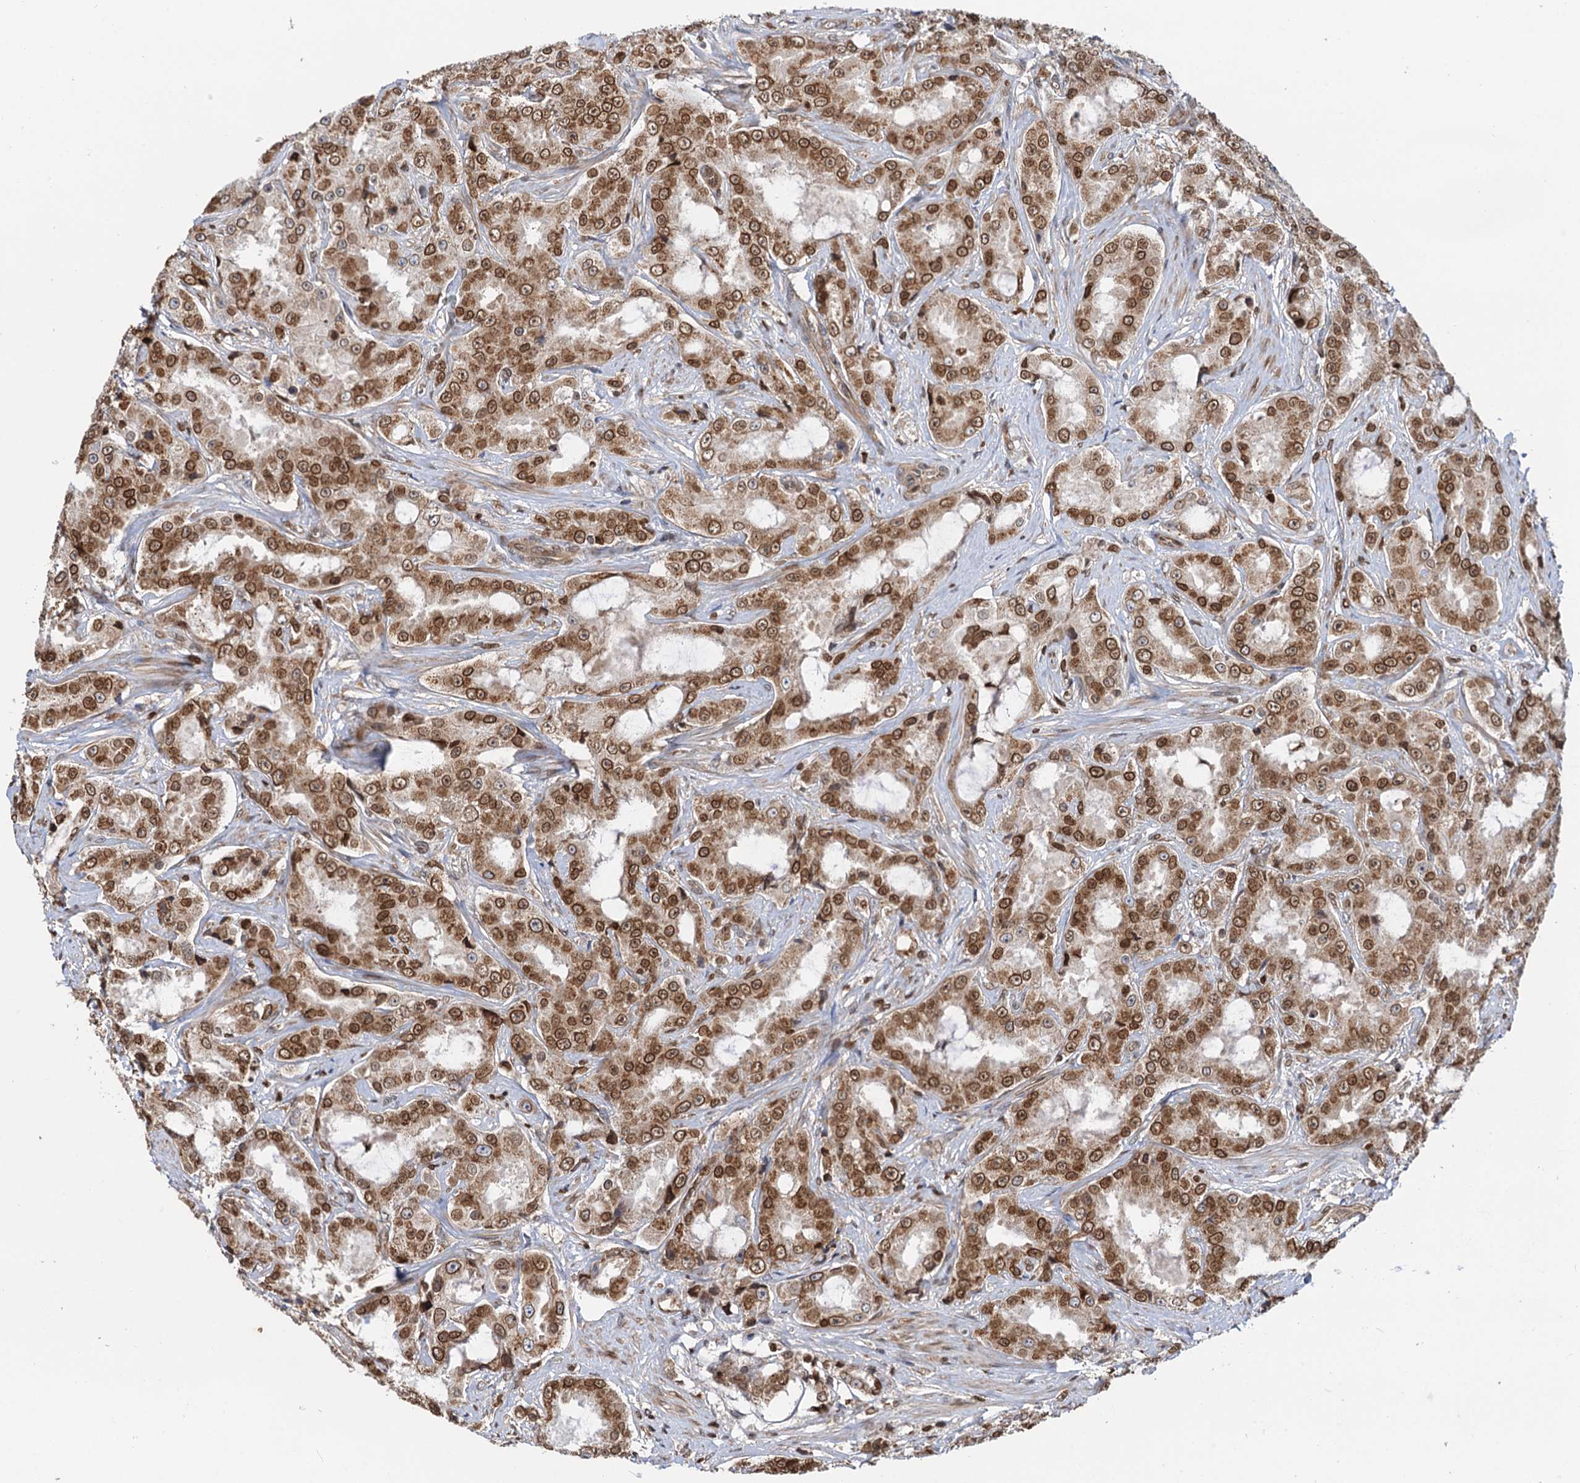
{"staining": {"intensity": "moderate", "quantity": ">75%", "location": "cytoplasmic/membranous,nuclear"}, "tissue": "prostate cancer", "cell_type": "Tumor cells", "image_type": "cancer", "snomed": [{"axis": "morphology", "description": "Adenocarcinoma, High grade"}, {"axis": "topography", "description": "Prostate"}], "caption": "Tumor cells show medium levels of moderate cytoplasmic/membranous and nuclear positivity in about >75% of cells in prostate cancer (adenocarcinoma (high-grade)).", "gene": "ZC3H13", "patient": {"sex": "male", "age": 73}}